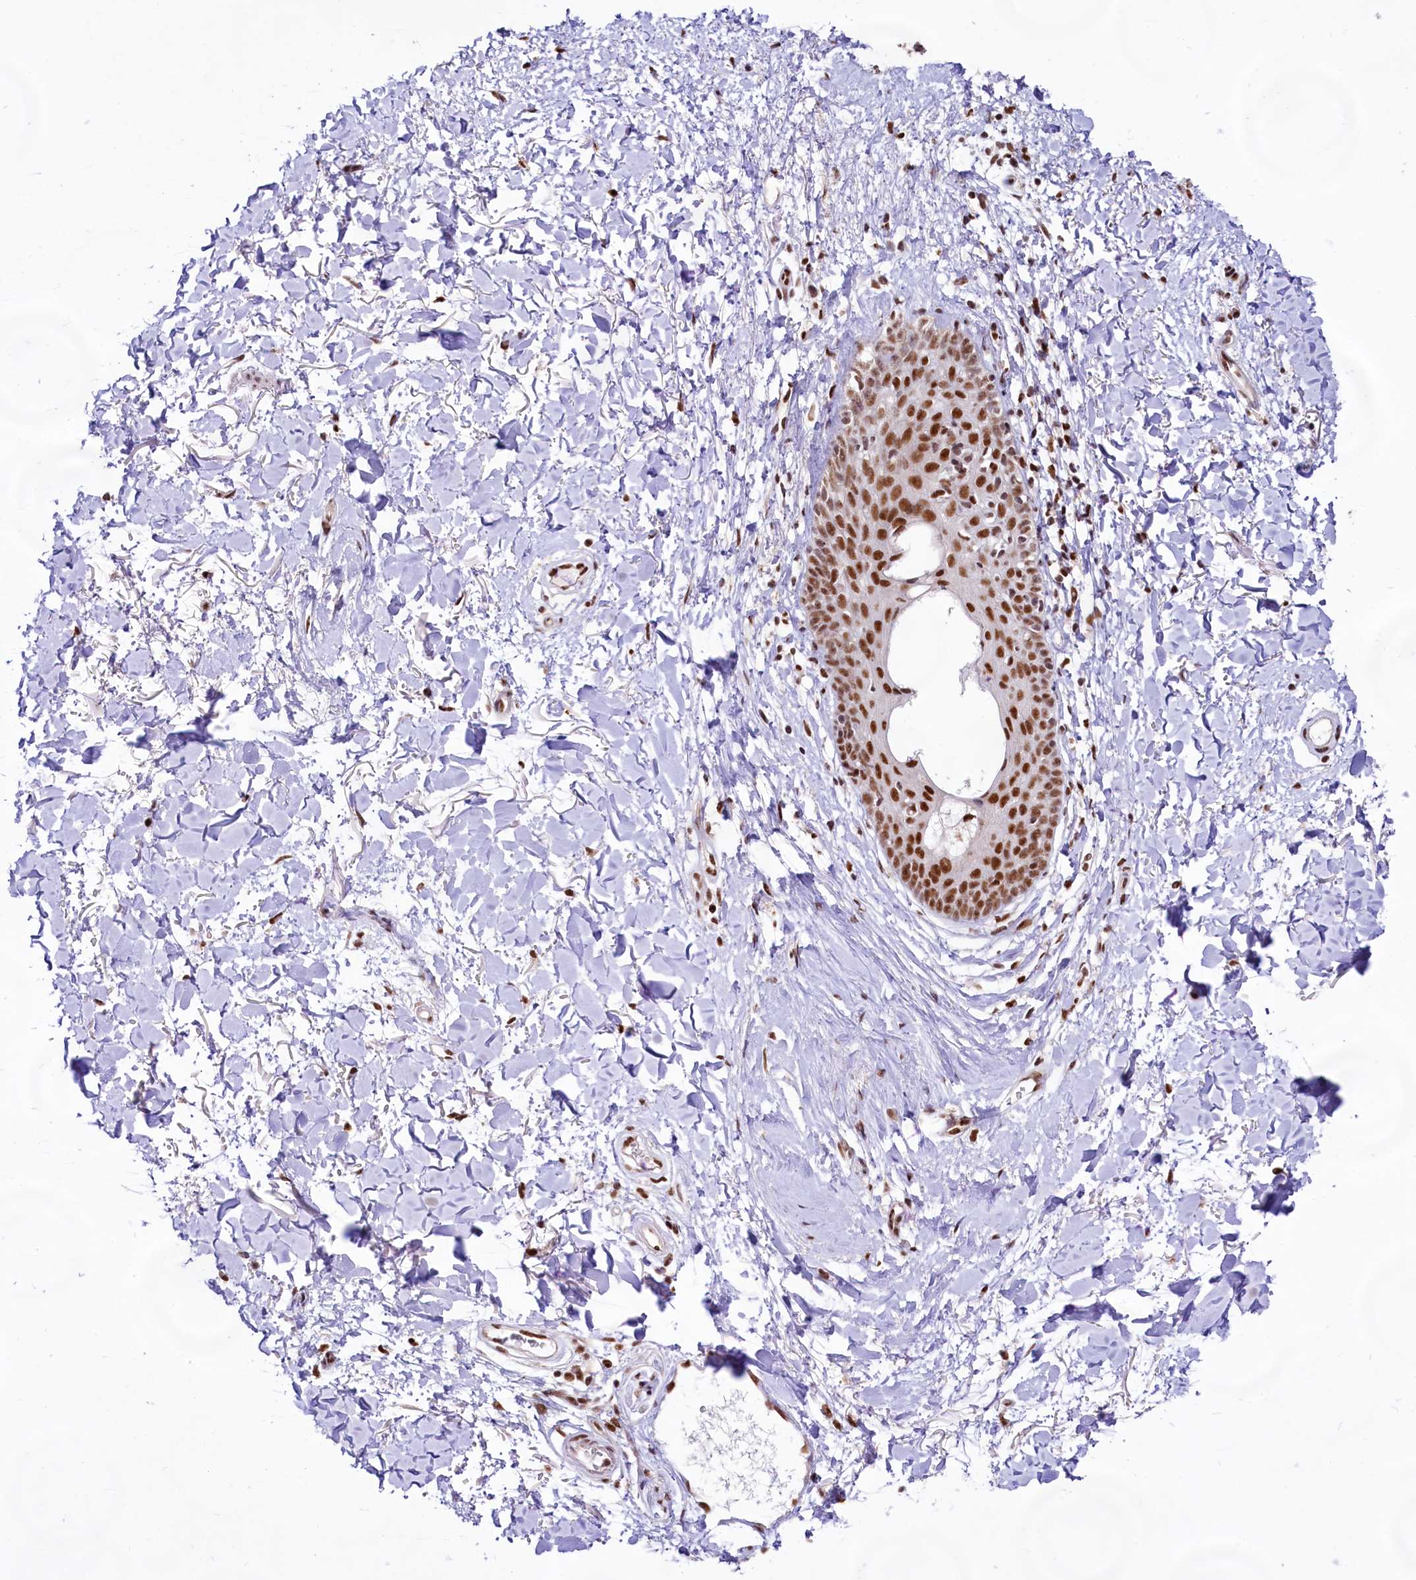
{"staining": {"intensity": "strong", "quantity": ">75%", "location": "nuclear"}, "tissue": "skin", "cell_type": "Fibroblasts", "image_type": "normal", "snomed": [{"axis": "morphology", "description": "Normal tissue, NOS"}, {"axis": "topography", "description": "Skin"}], "caption": "A high amount of strong nuclear staining is seen in approximately >75% of fibroblasts in unremarkable skin. Using DAB (3,3'-diaminobenzidine) (brown) and hematoxylin (blue) stains, captured at high magnification using brightfield microscopy.", "gene": "HIRA", "patient": {"sex": "female", "age": 58}}